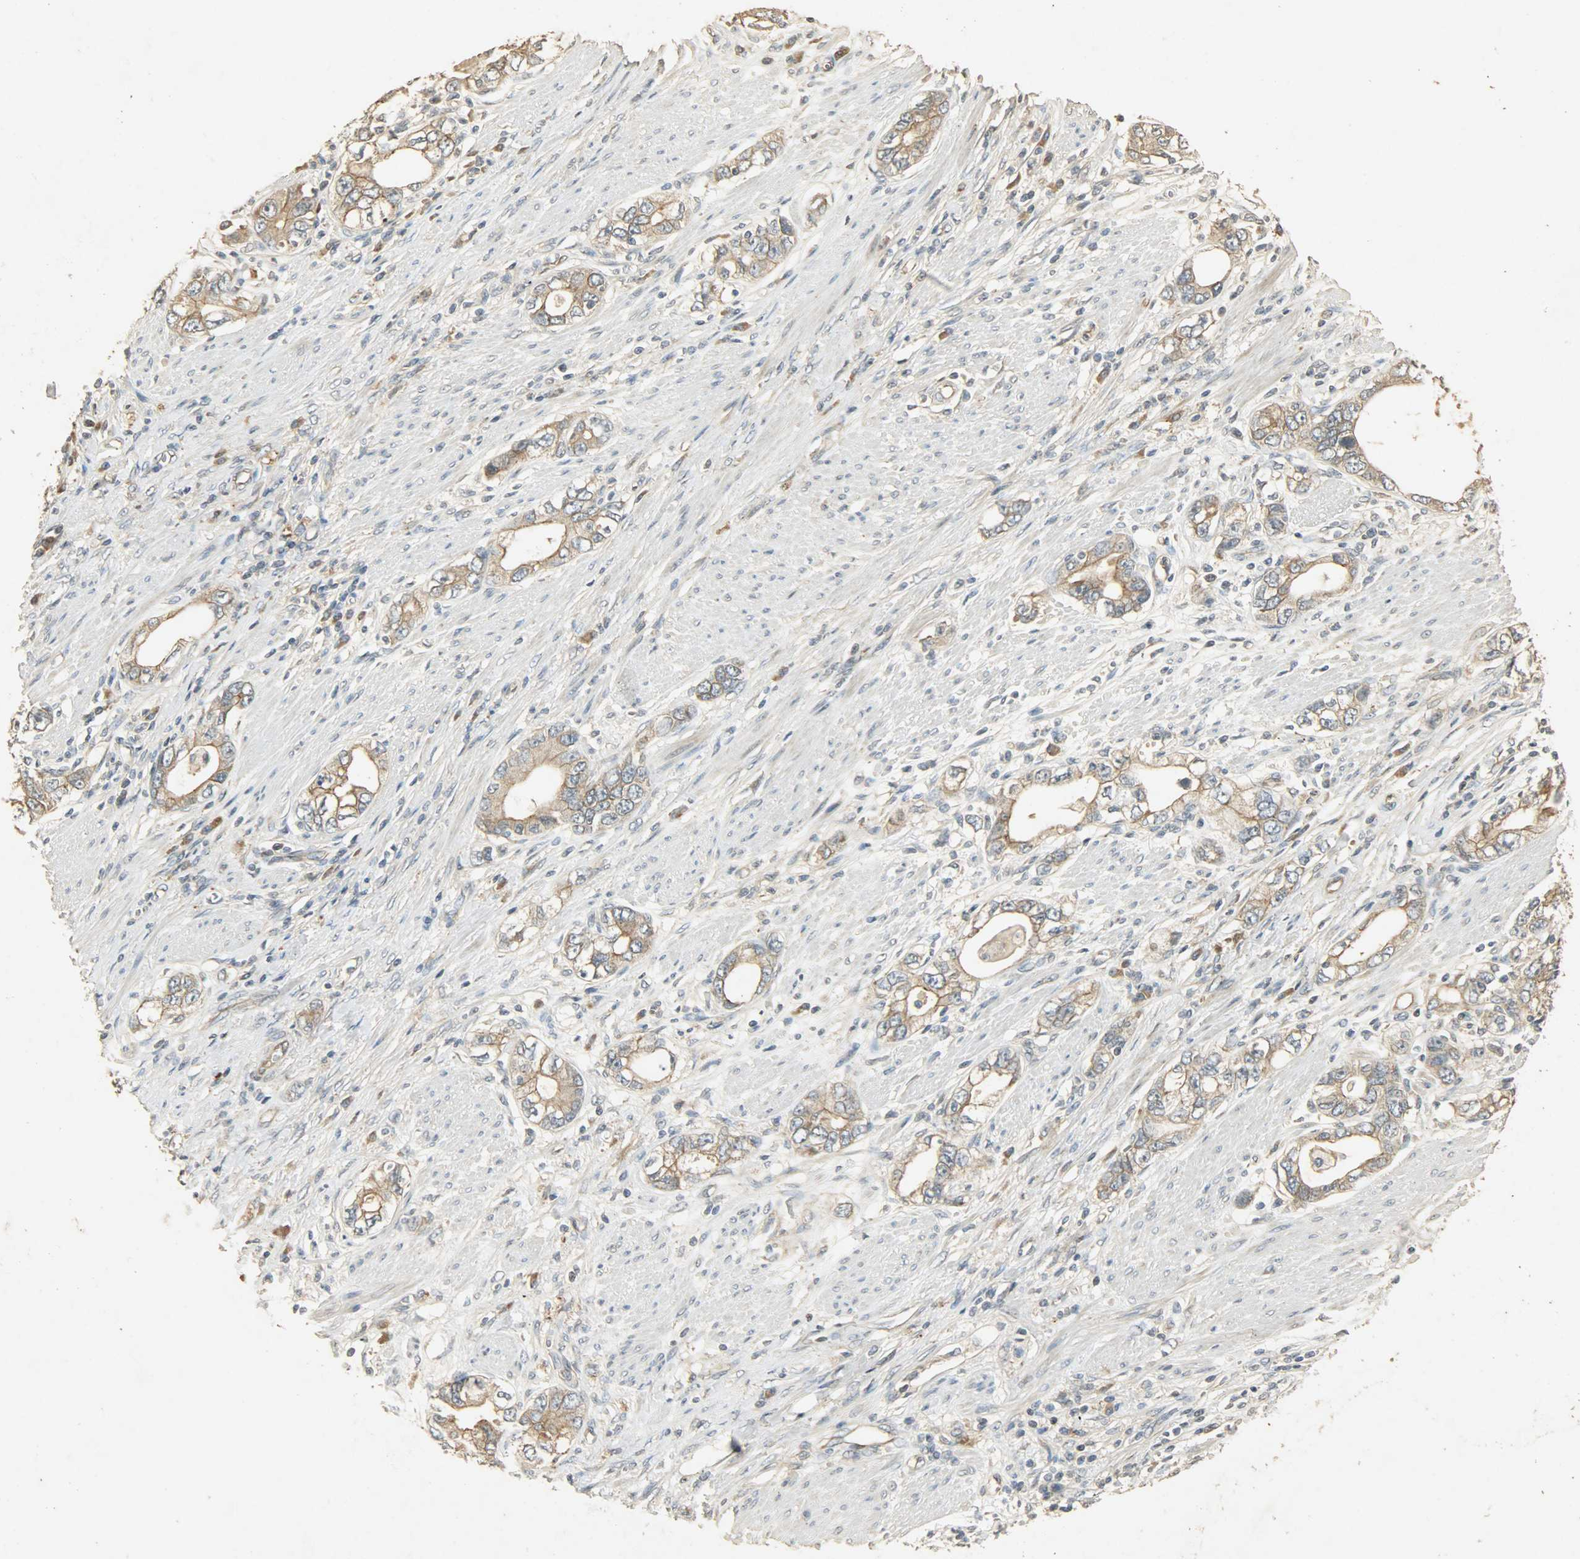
{"staining": {"intensity": "moderate", "quantity": ">75%", "location": "cytoplasmic/membranous"}, "tissue": "stomach cancer", "cell_type": "Tumor cells", "image_type": "cancer", "snomed": [{"axis": "morphology", "description": "Adenocarcinoma, NOS"}, {"axis": "topography", "description": "Stomach, lower"}], "caption": "The histopathology image exhibits staining of stomach cancer (adenocarcinoma), revealing moderate cytoplasmic/membranous protein positivity (brown color) within tumor cells.", "gene": "ATP2B1", "patient": {"sex": "female", "age": 93}}